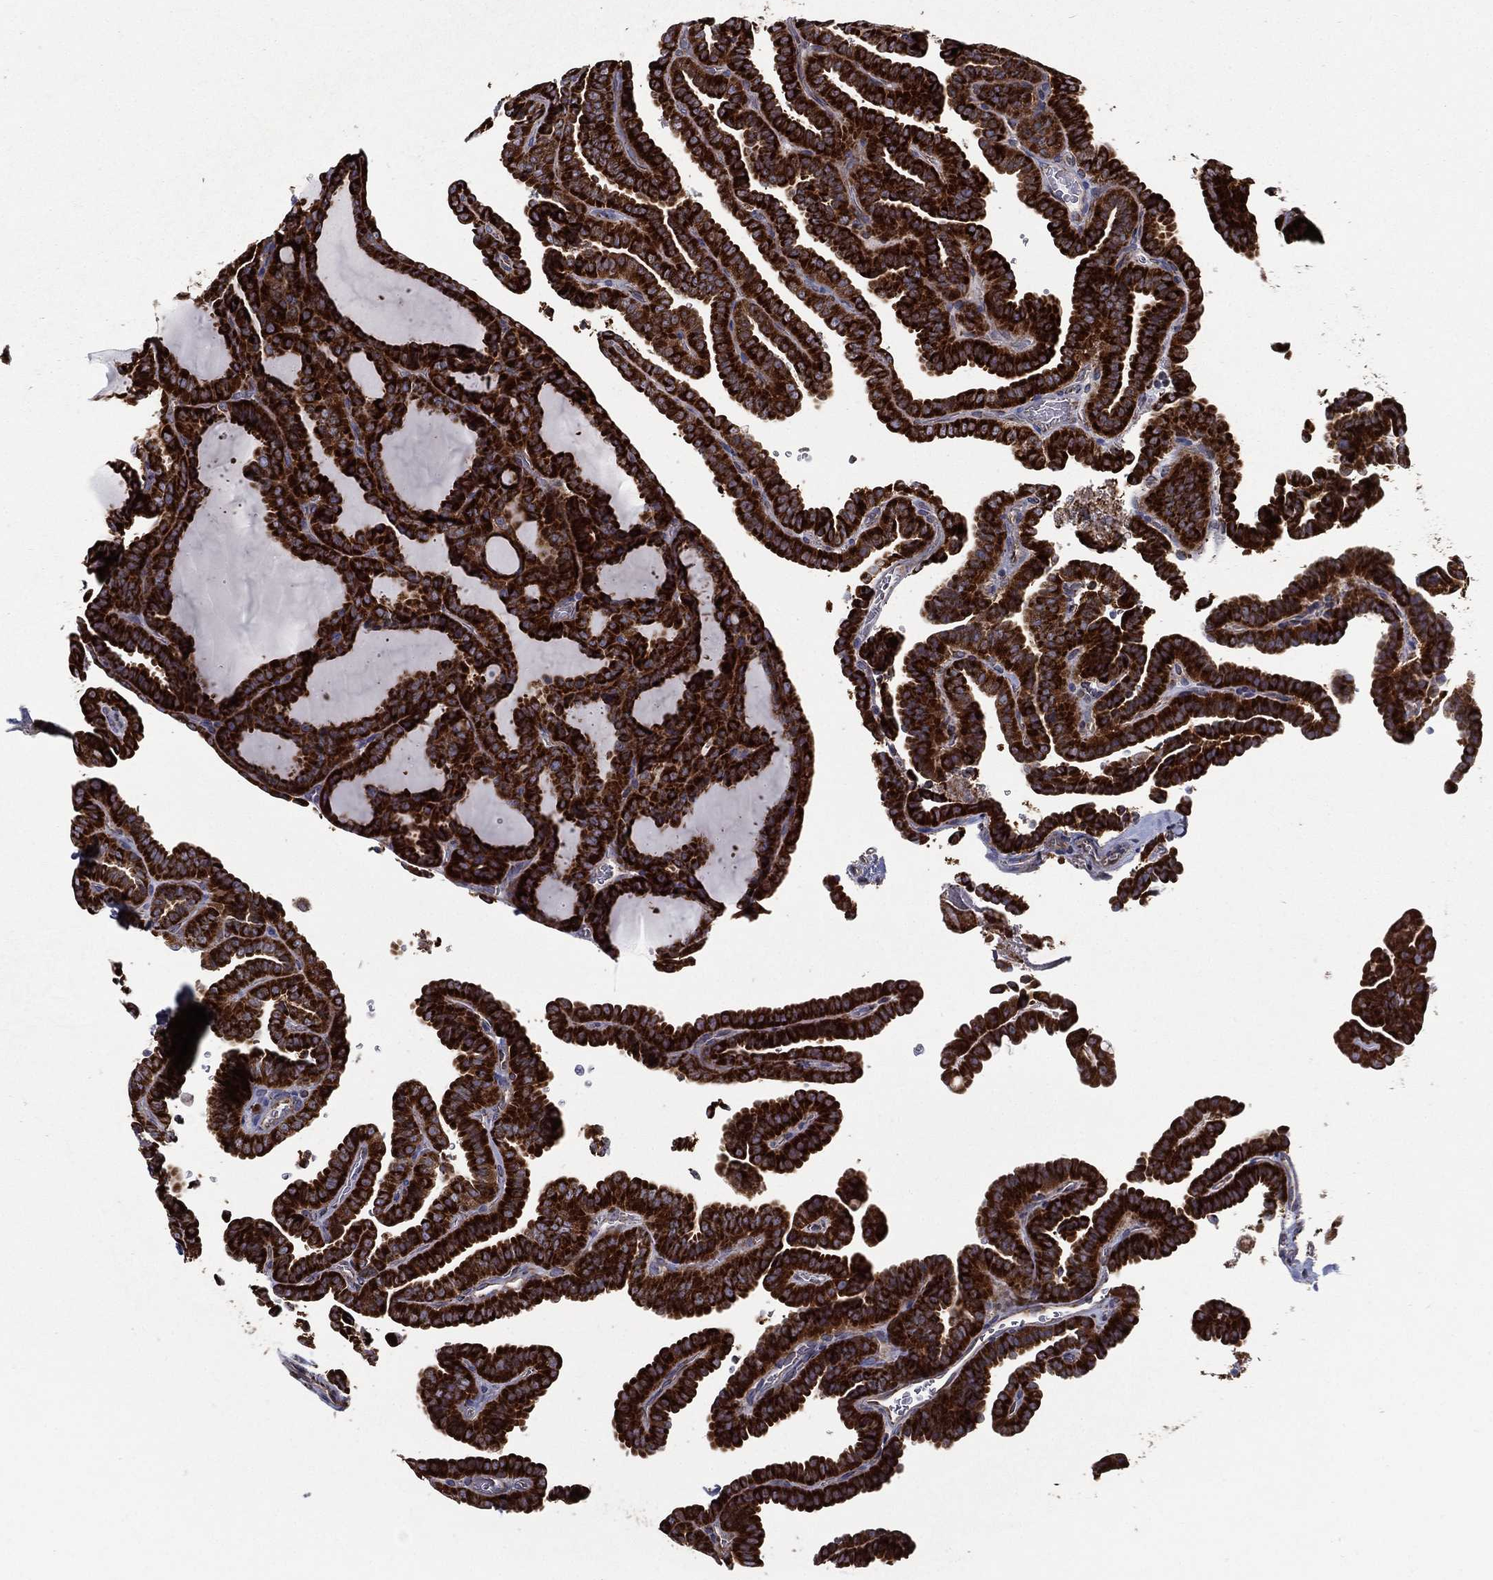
{"staining": {"intensity": "strong", "quantity": ">75%", "location": "cytoplasmic/membranous"}, "tissue": "thyroid cancer", "cell_type": "Tumor cells", "image_type": "cancer", "snomed": [{"axis": "morphology", "description": "Papillary adenocarcinoma, NOS"}, {"axis": "topography", "description": "Thyroid gland"}], "caption": "Immunohistochemical staining of thyroid papillary adenocarcinoma shows strong cytoplasmic/membranous protein positivity in about >75% of tumor cells. (Stains: DAB (3,3'-diaminobenzidine) in brown, nuclei in blue, Microscopy: brightfield microscopy at high magnification).", "gene": "MT-CYB", "patient": {"sex": "female", "age": 39}}